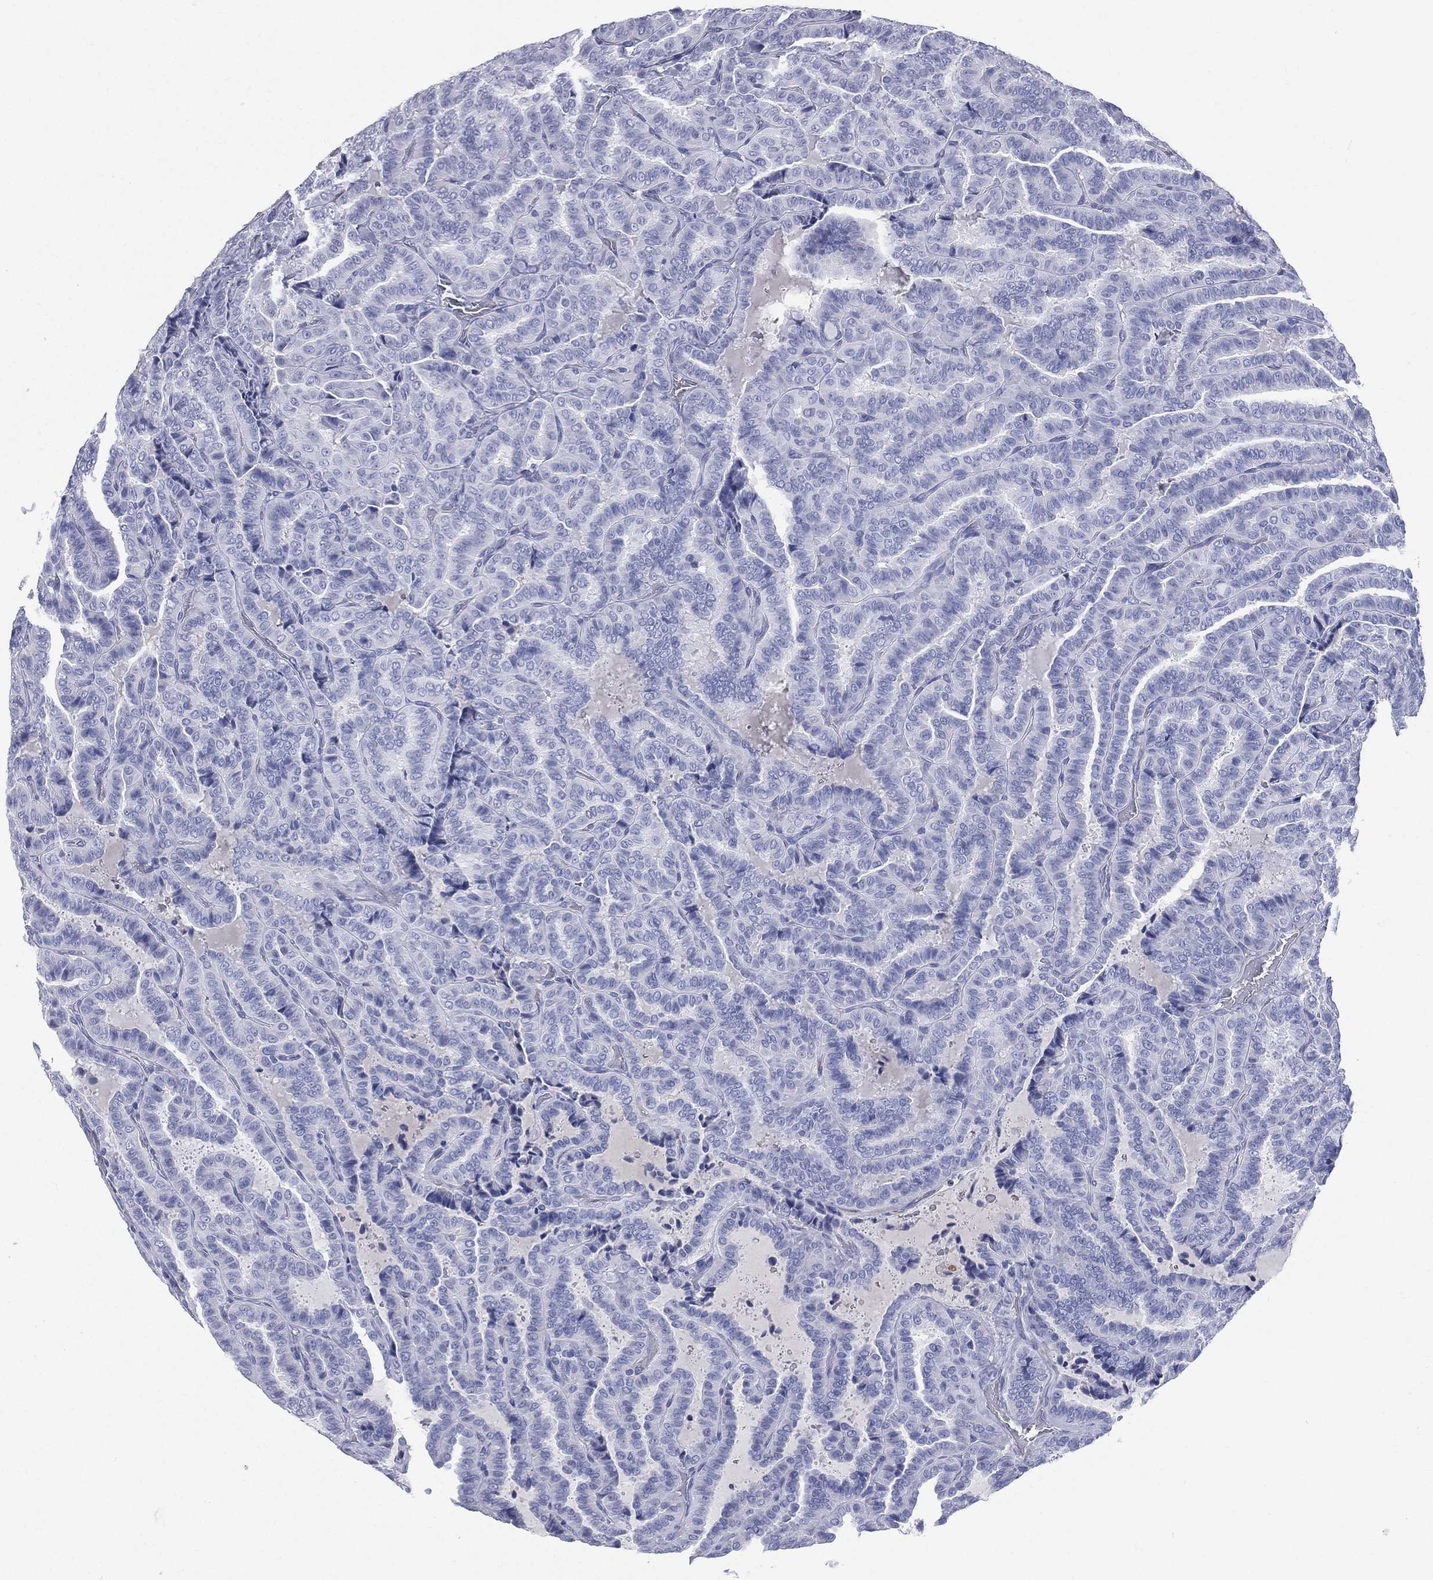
{"staining": {"intensity": "negative", "quantity": "none", "location": "none"}, "tissue": "thyroid cancer", "cell_type": "Tumor cells", "image_type": "cancer", "snomed": [{"axis": "morphology", "description": "Papillary adenocarcinoma, NOS"}, {"axis": "topography", "description": "Thyroid gland"}], "caption": "The IHC image has no significant expression in tumor cells of thyroid cancer (papillary adenocarcinoma) tissue.", "gene": "HP", "patient": {"sex": "female", "age": 39}}